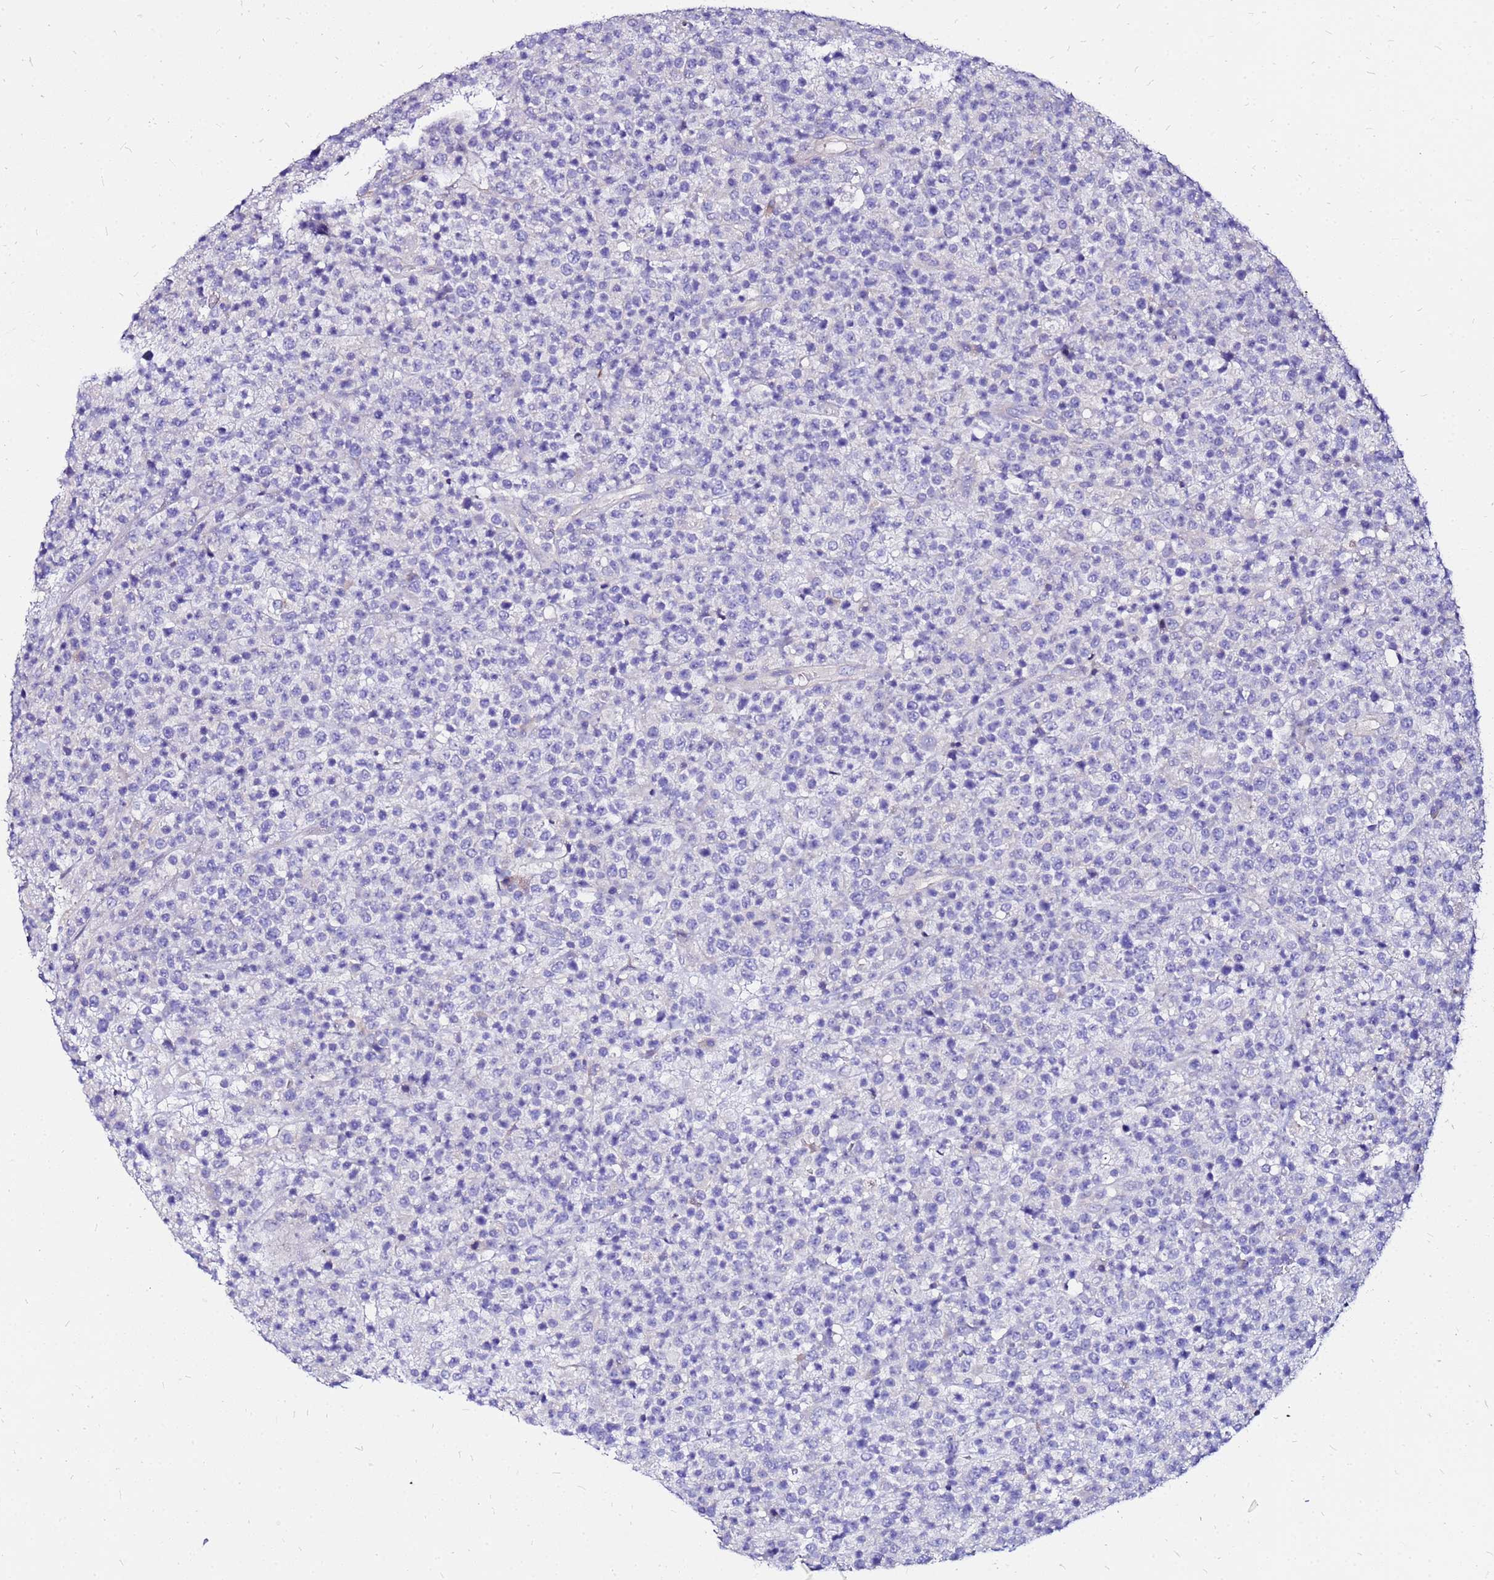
{"staining": {"intensity": "negative", "quantity": "none", "location": "none"}, "tissue": "lymphoma", "cell_type": "Tumor cells", "image_type": "cancer", "snomed": [{"axis": "morphology", "description": "Malignant lymphoma, non-Hodgkin's type, High grade"}, {"axis": "topography", "description": "Colon"}], "caption": "High-grade malignant lymphoma, non-Hodgkin's type stained for a protein using immunohistochemistry (IHC) shows no positivity tumor cells.", "gene": "ARHGEF5", "patient": {"sex": "female", "age": 53}}